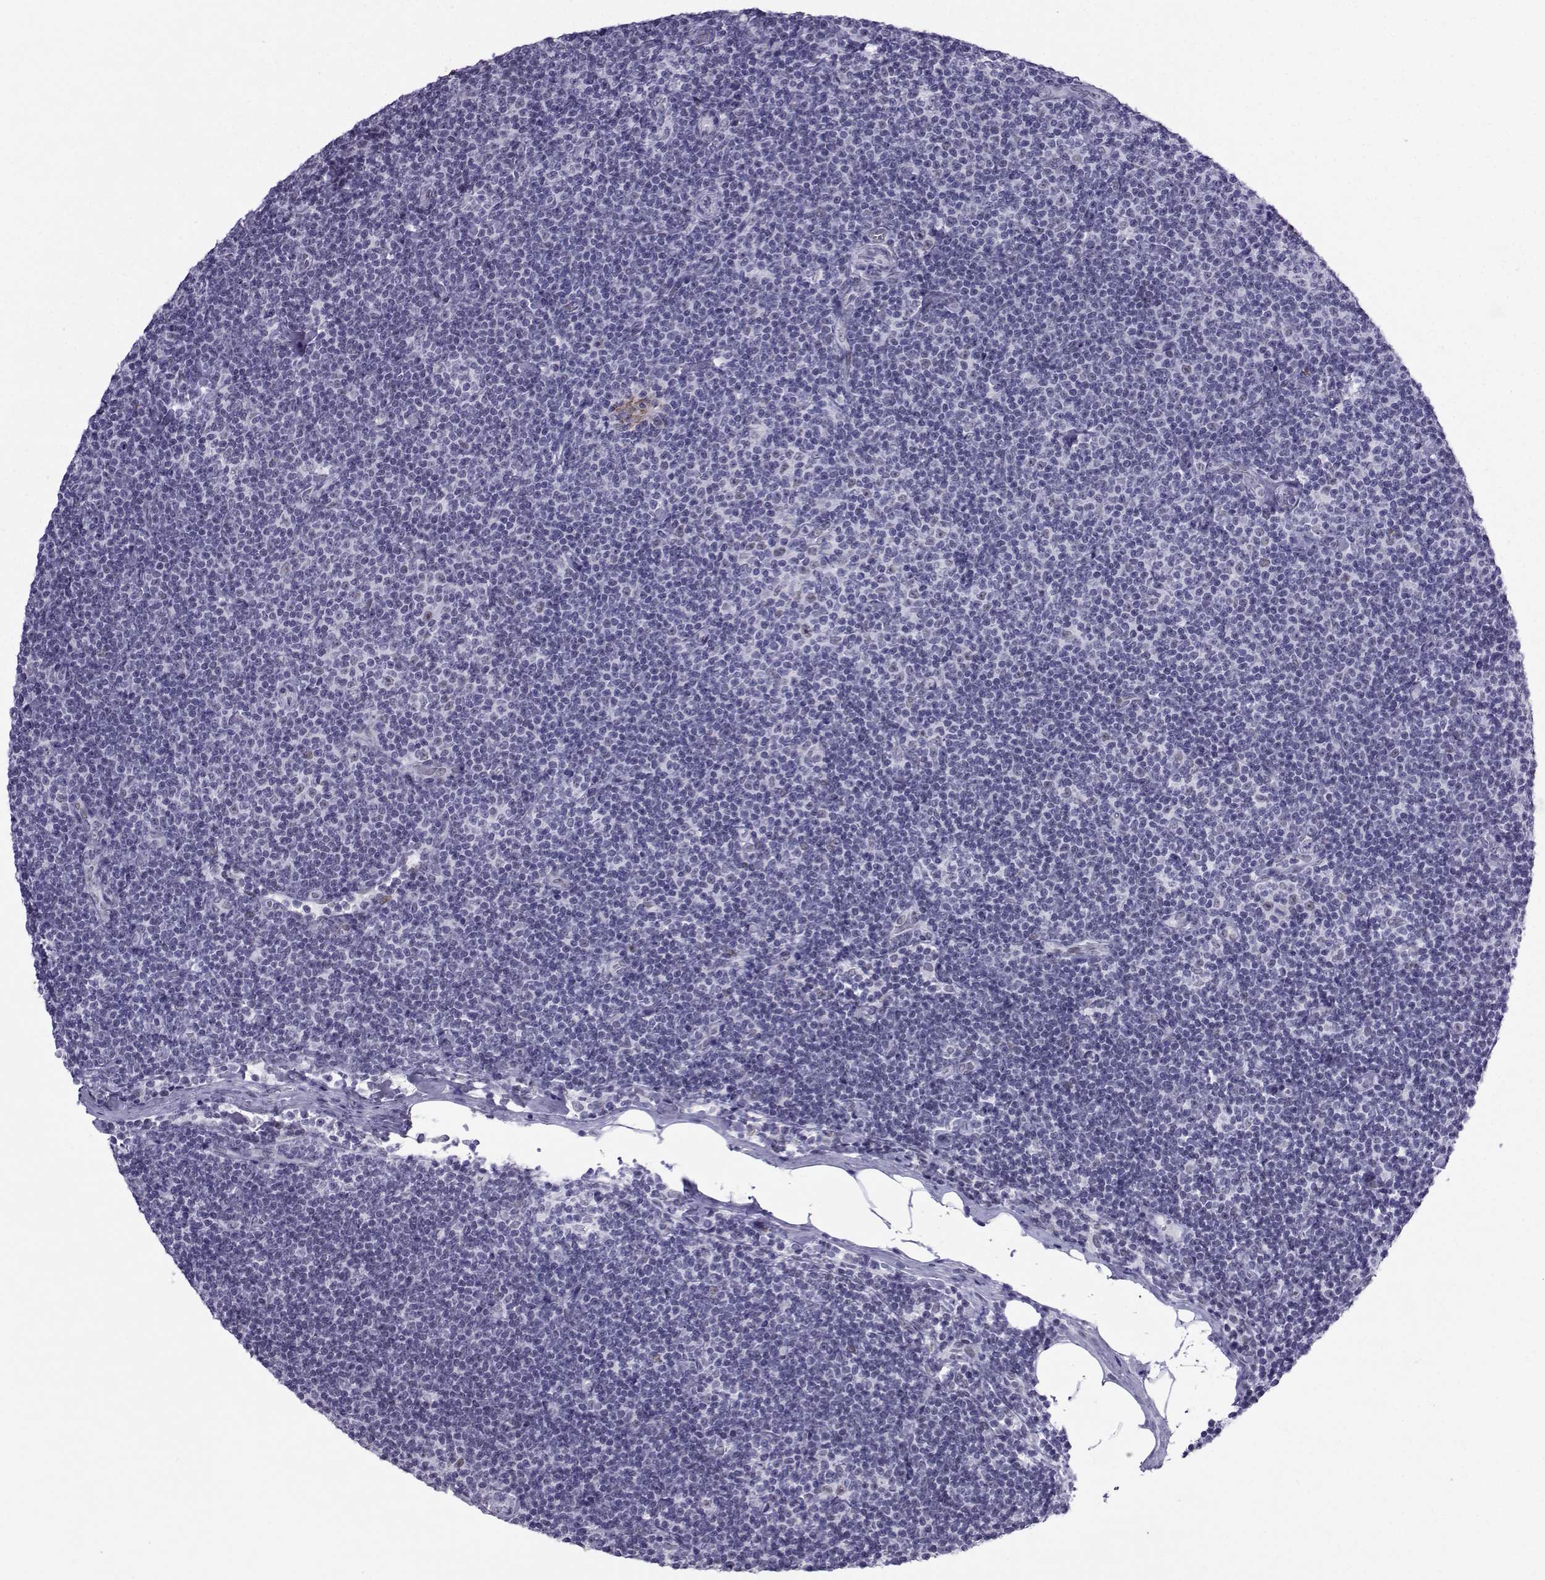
{"staining": {"intensity": "negative", "quantity": "none", "location": "none"}, "tissue": "lymphoma", "cell_type": "Tumor cells", "image_type": "cancer", "snomed": [{"axis": "morphology", "description": "Malignant lymphoma, non-Hodgkin's type, Low grade"}, {"axis": "topography", "description": "Lymph node"}], "caption": "Lymphoma was stained to show a protein in brown. There is no significant positivity in tumor cells. (Stains: DAB IHC with hematoxylin counter stain, Microscopy: brightfield microscopy at high magnification).", "gene": "LORICRIN", "patient": {"sex": "male", "age": 81}}